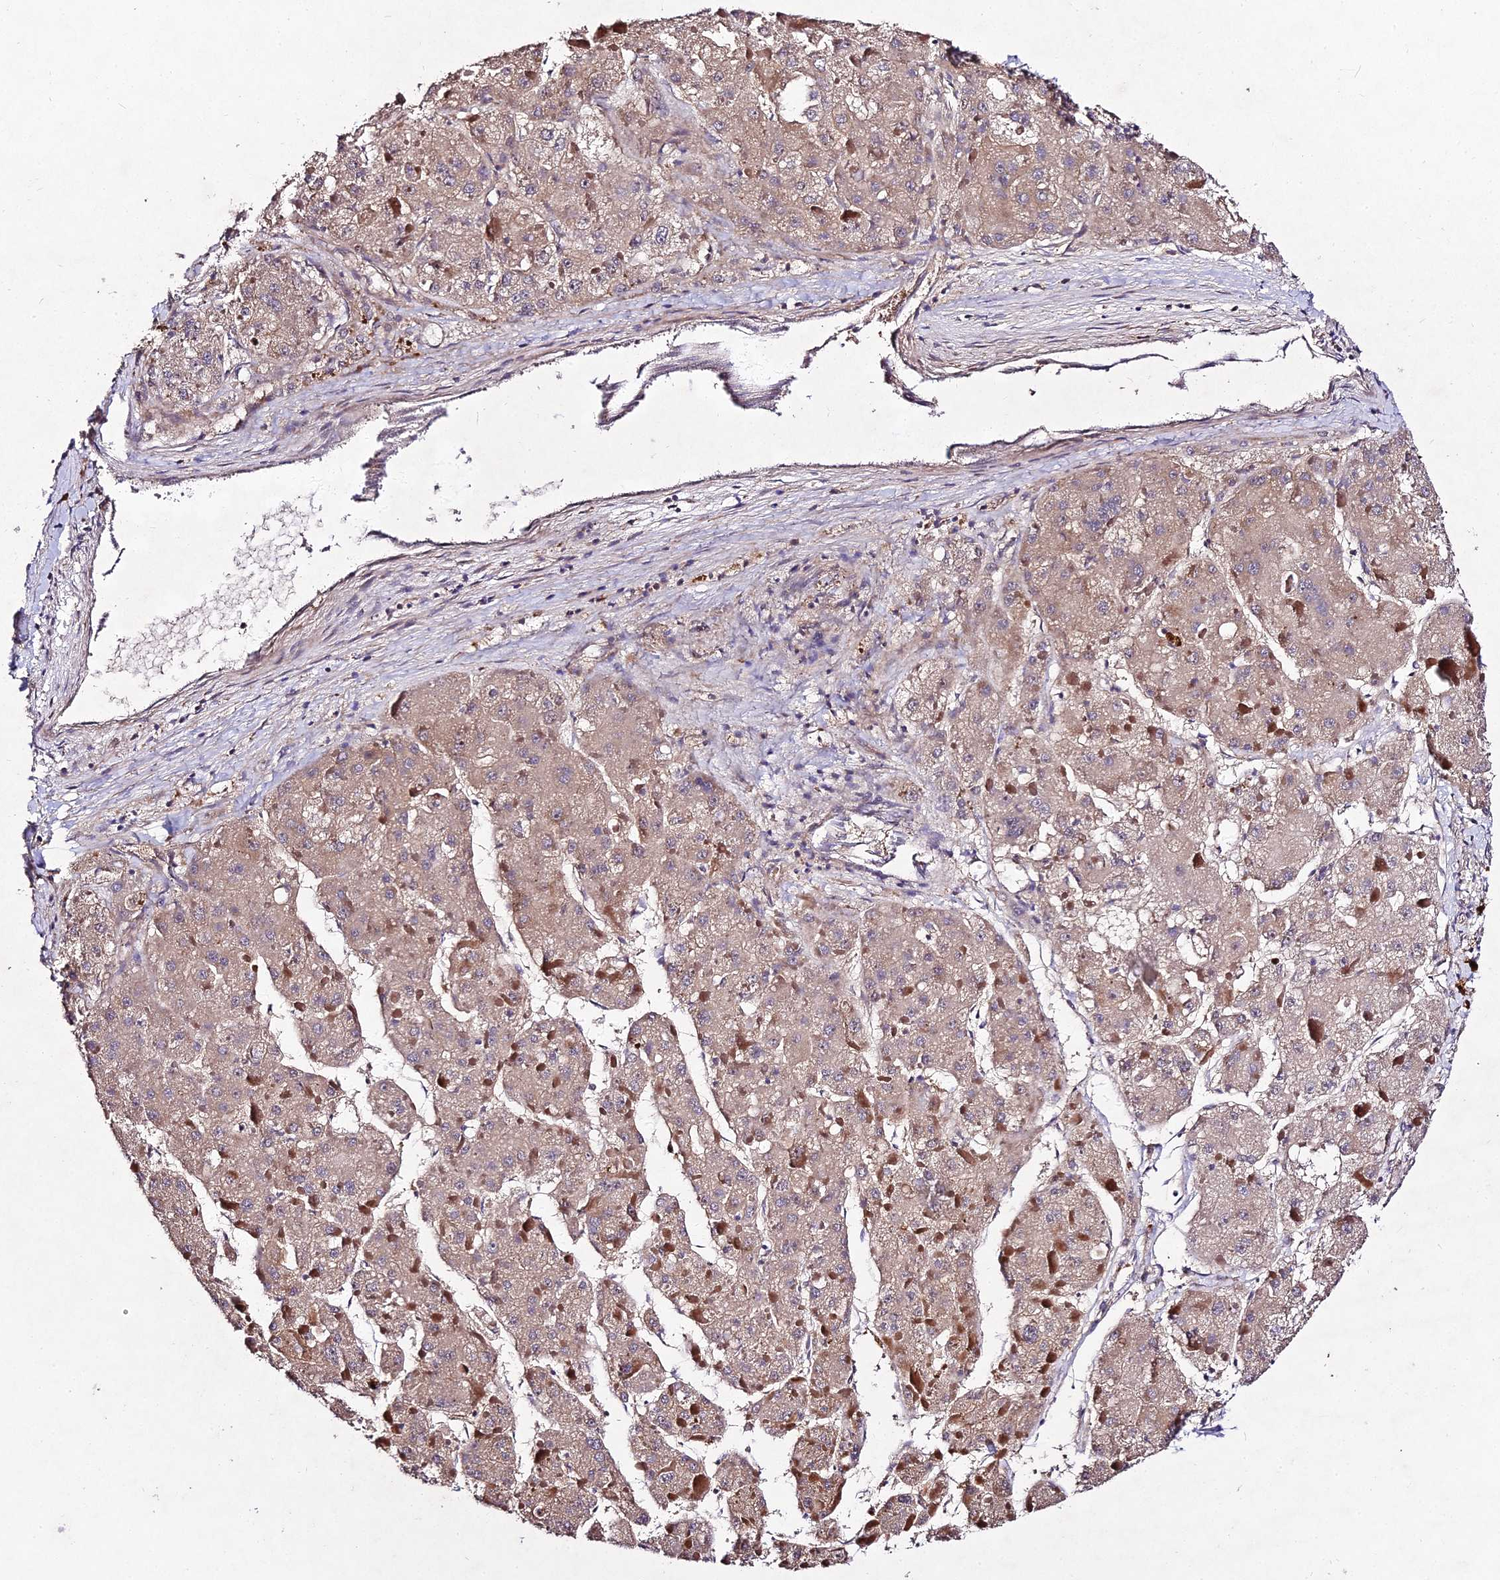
{"staining": {"intensity": "weak", "quantity": ">75%", "location": "cytoplasmic/membranous"}, "tissue": "liver cancer", "cell_type": "Tumor cells", "image_type": "cancer", "snomed": [{"axis": "morphology", "description": "Carcinoma, Hepatocellular, NOS"}, {"axis": "topography", "description": "Liver"}], "caption": "Liver cancer stained with a protein marker displays weak staining in tumor cells.", "gene": "AP3M2", "patient": {"sex": "female", "age": 73}}